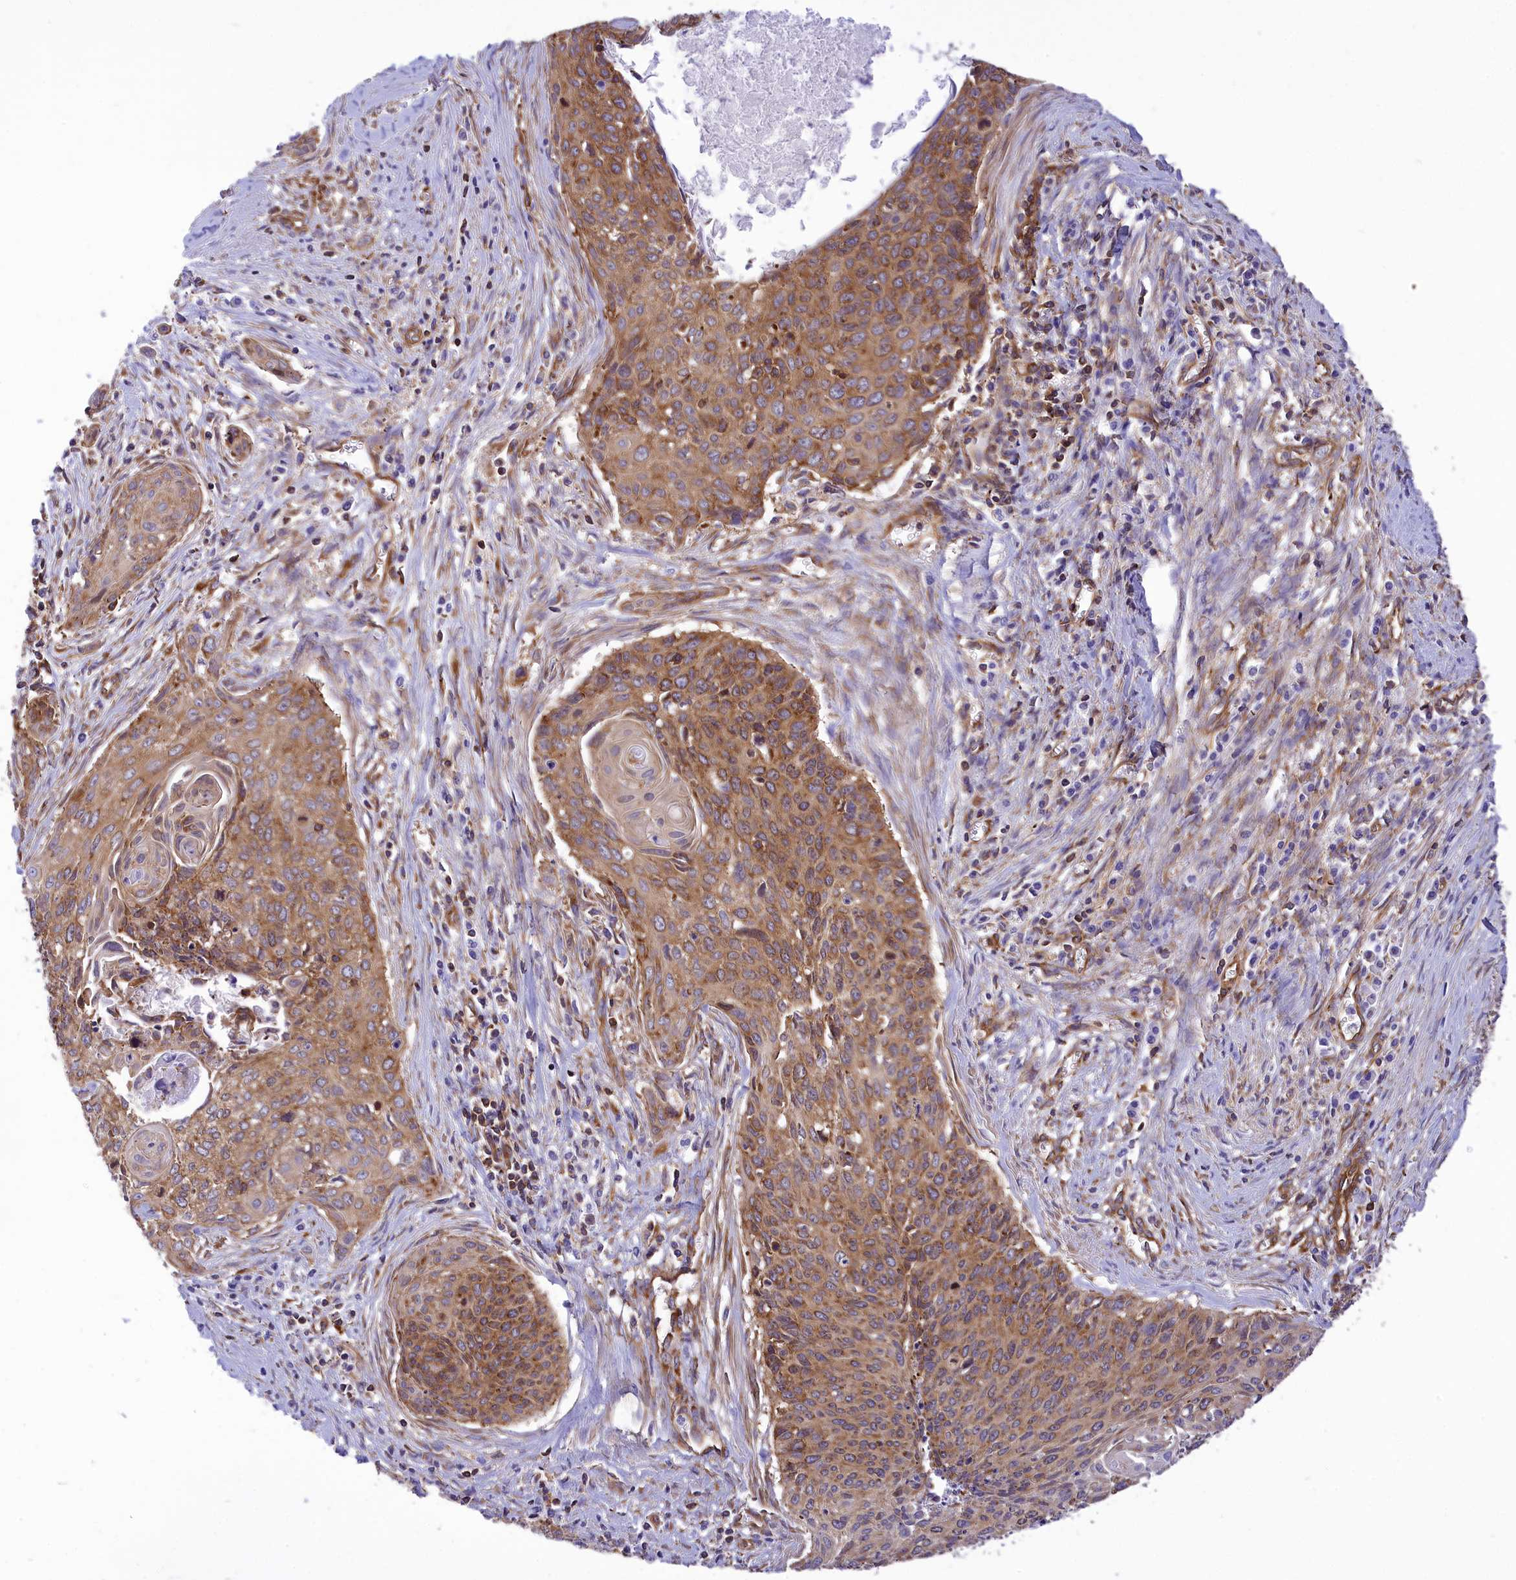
{"staining": {"intensity": "moderate", "quantity": ">75%", "location": "cytoplasmic/membranous"}, "tissue": "cervical cancer", "cell_type": "Tumor cells", "image_type": "cancer", "snomed": [{"axis": "morphology", "description": "Squamous cell carcinoma, NOS"}, {"axis": "topography", "description": "Cervix"}], "caption": "Immunohistochemical staining of human cervical cancer (squamous cell carcinoma) exhibits medium levels of moderate cytoplasmic/membranous expression in approximately >75% of tumor cells.", "gene": "SEPTIN9", "patient": {"sex": "female", "age": 55}}